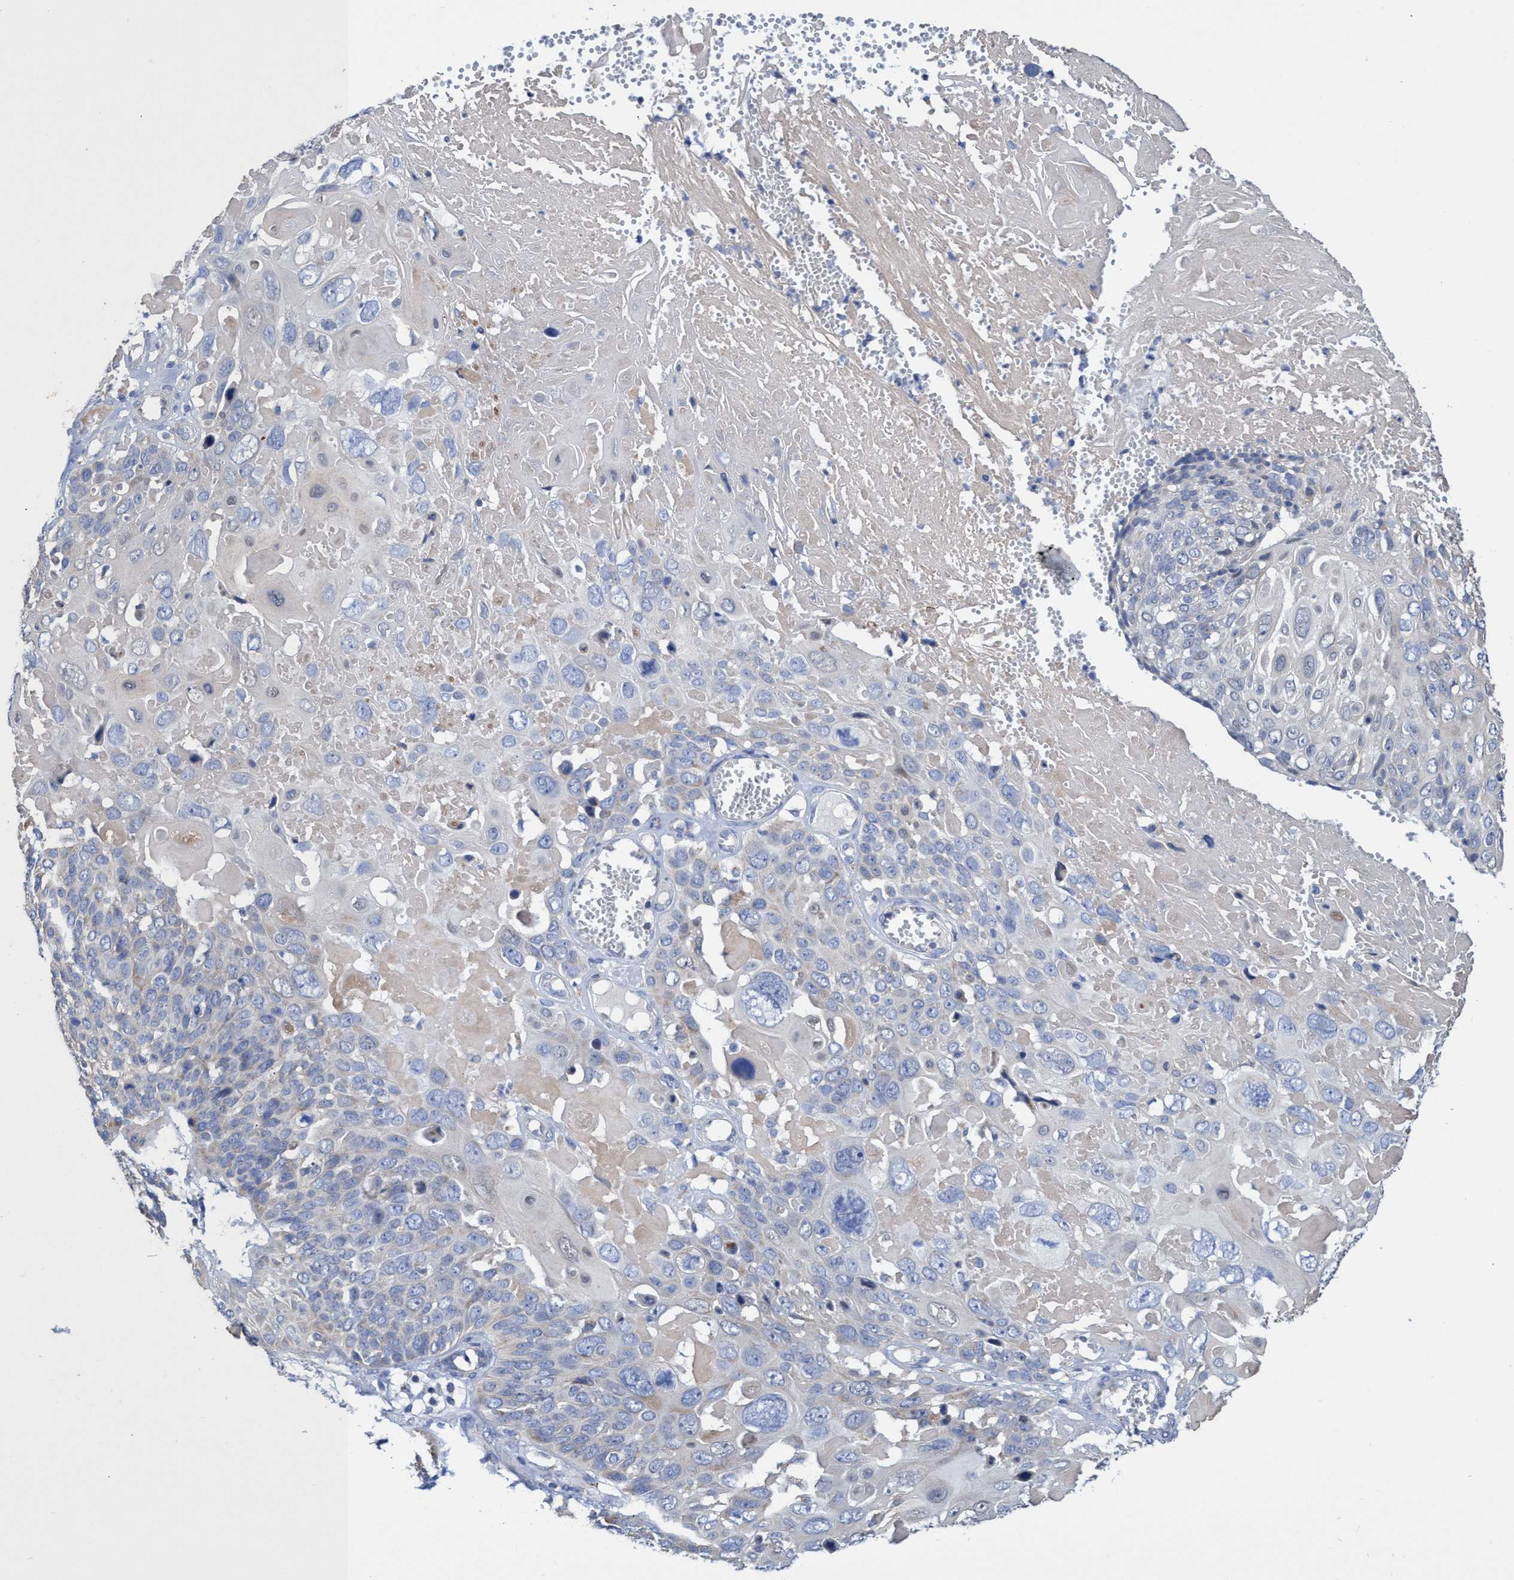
{"staining": {"intensity": "negative", "quantity": "none", "location": "none"}, "tissue": "cervical cancer", "cell_type": "Tumor cells", "image_type": "cancer", "snomed": [{"axis": "morphology", "description": "Squamous cell carcinoma, NOS"}, {"axis": "topography", "description": "Cervix"}], "caption": "IHC histopathology image of squamous cell carcinoma (cervical) stained for a protein (brown), which demonstrates no expression in tumor cells.", "gene": "ZNF750", "patient": {"sex": "female", "age": 74}}